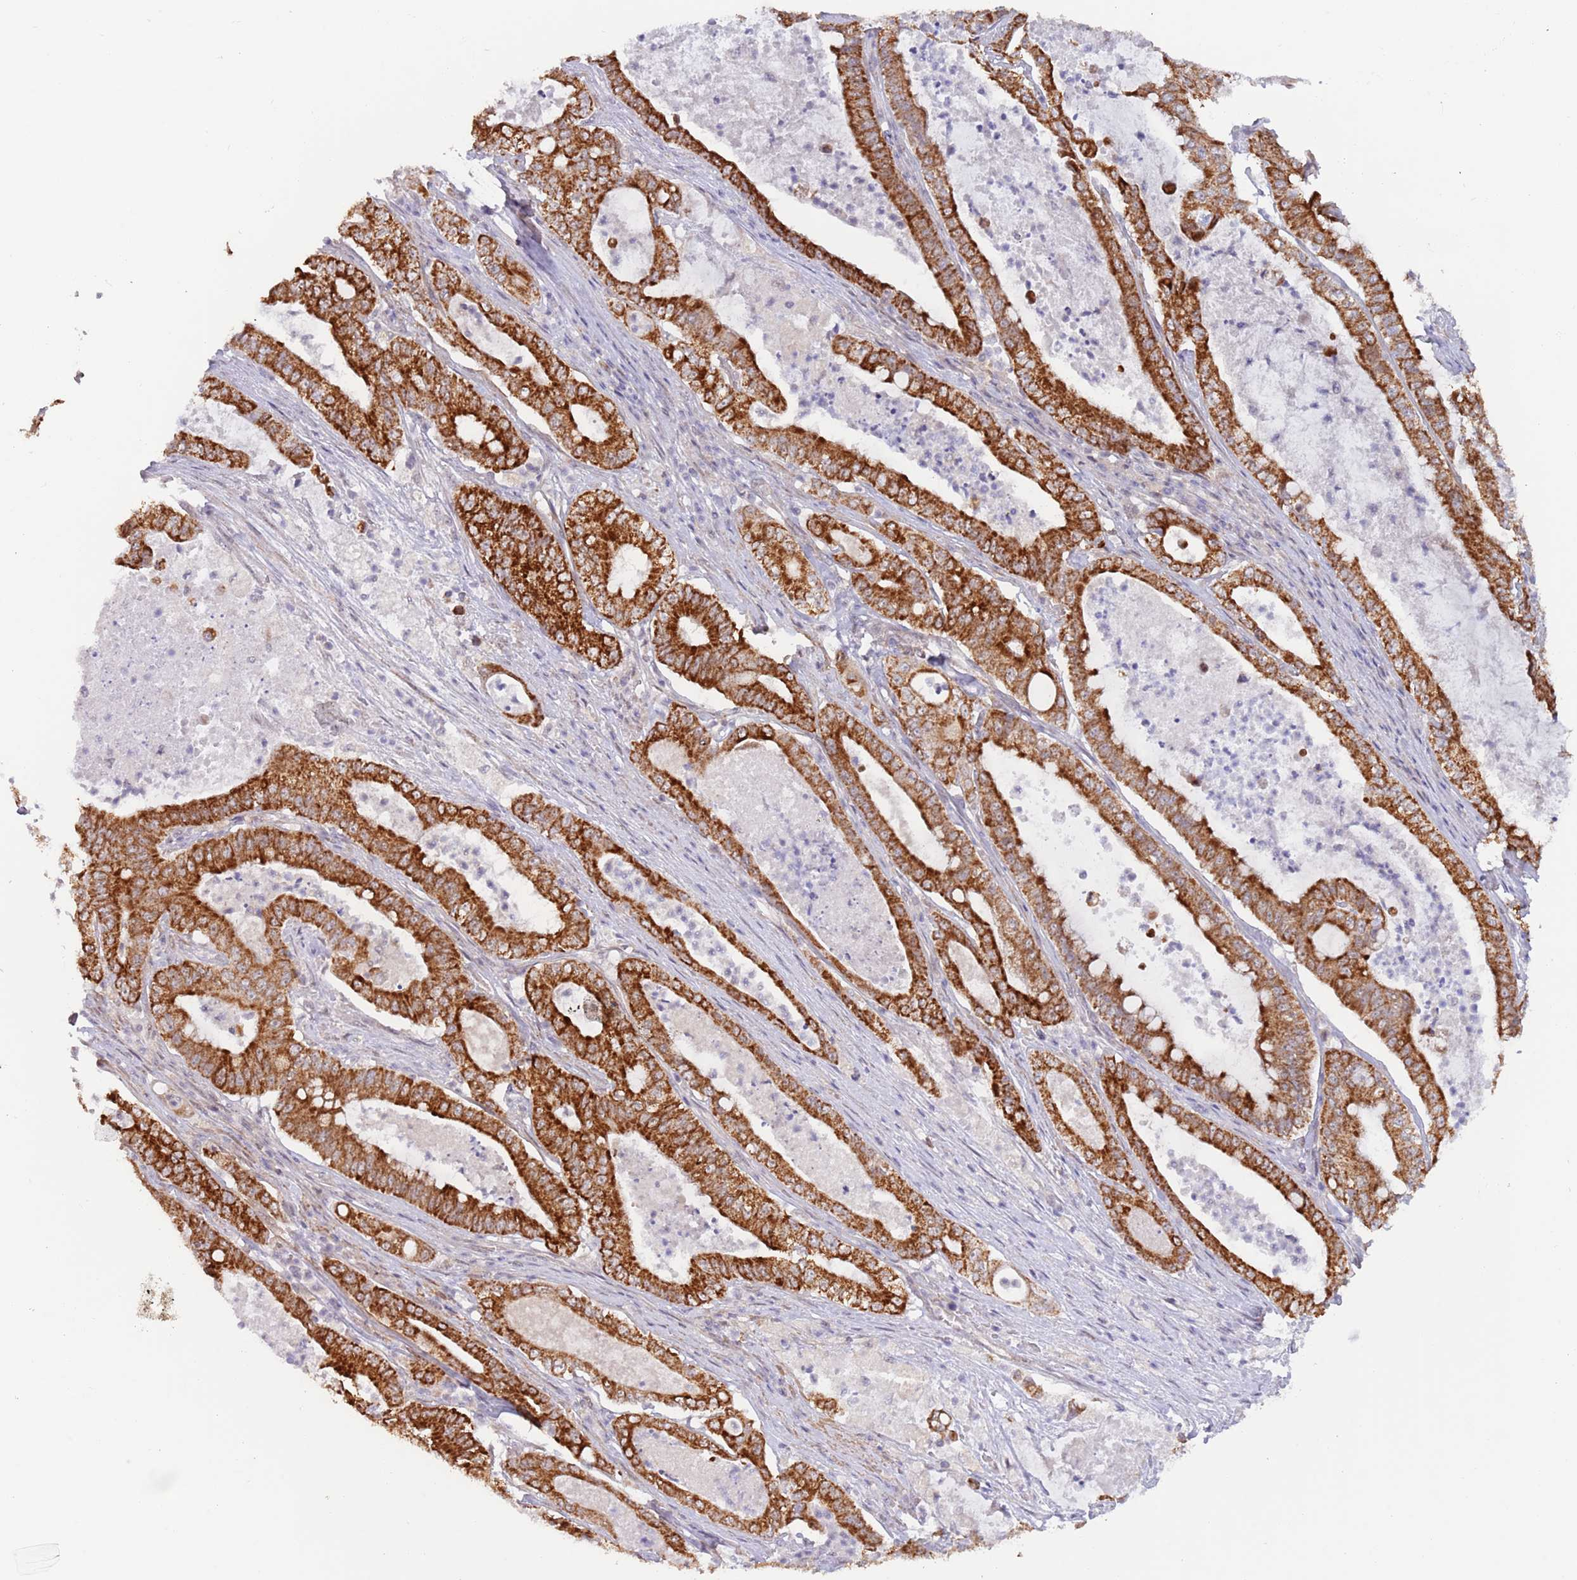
{"staining": {"intensity": "strong", "quantity": ">75%", "location": "cytoplasmic/membranous"}, "tissue": "pancreatic cancer", "cell_type": "Tumor cells", "image_type": "cancer", "snomed": [{"axis": "morphology", "description": "Adenocarcinoma, NOS"}, {"axis": "topography", "description": "Pancreas"}], "caption": "Immunohistochemical staining of adenocarcinoma (pancreatic) displays strong cytoplasmic/membranous protein staining in approximately >75% of tumor cells.", "gene": "UQCC3", "patient": {"sex": "male", "age": 71}}